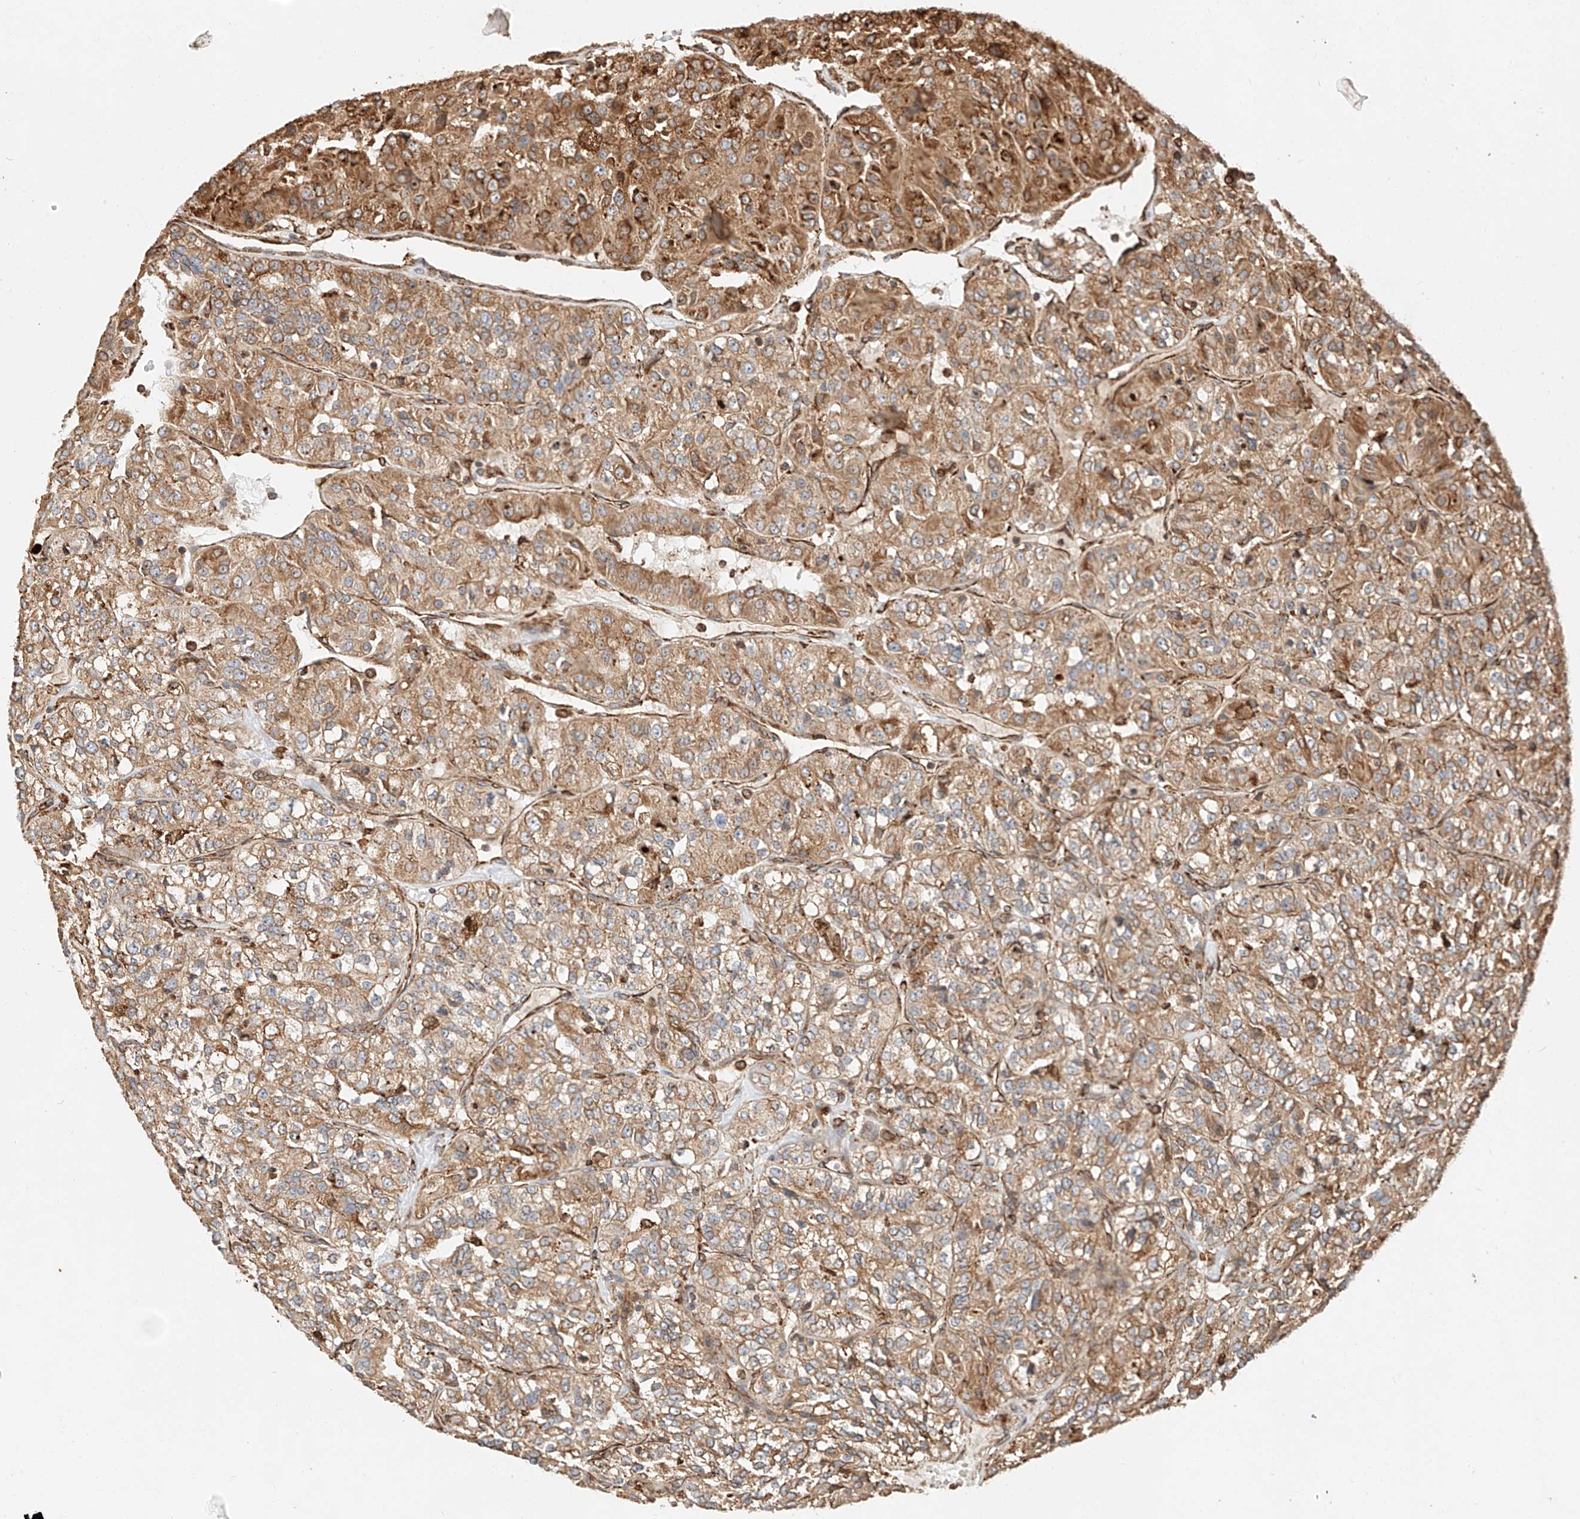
{"staining": {"intensity": "moderate", "quantity": ">75%", "location": "cytoplasmic/membranous"}, "tissue": "renal cancer", "cell_type": "Tumor cells", "image_type": "cancer", "snomed": [{"axis": "morphology", "description": "Adenocarcinoma, NOS"}, {"axis": "topography", "description": "Kidney"}], "caption": "The image reveals a brown stain indicating the presence of a protein in the cytoplasmic/membranous of tumor cells in renal cancer.", "gene": "ZNF84", "patient": {"sex": "female", "age": 63}}